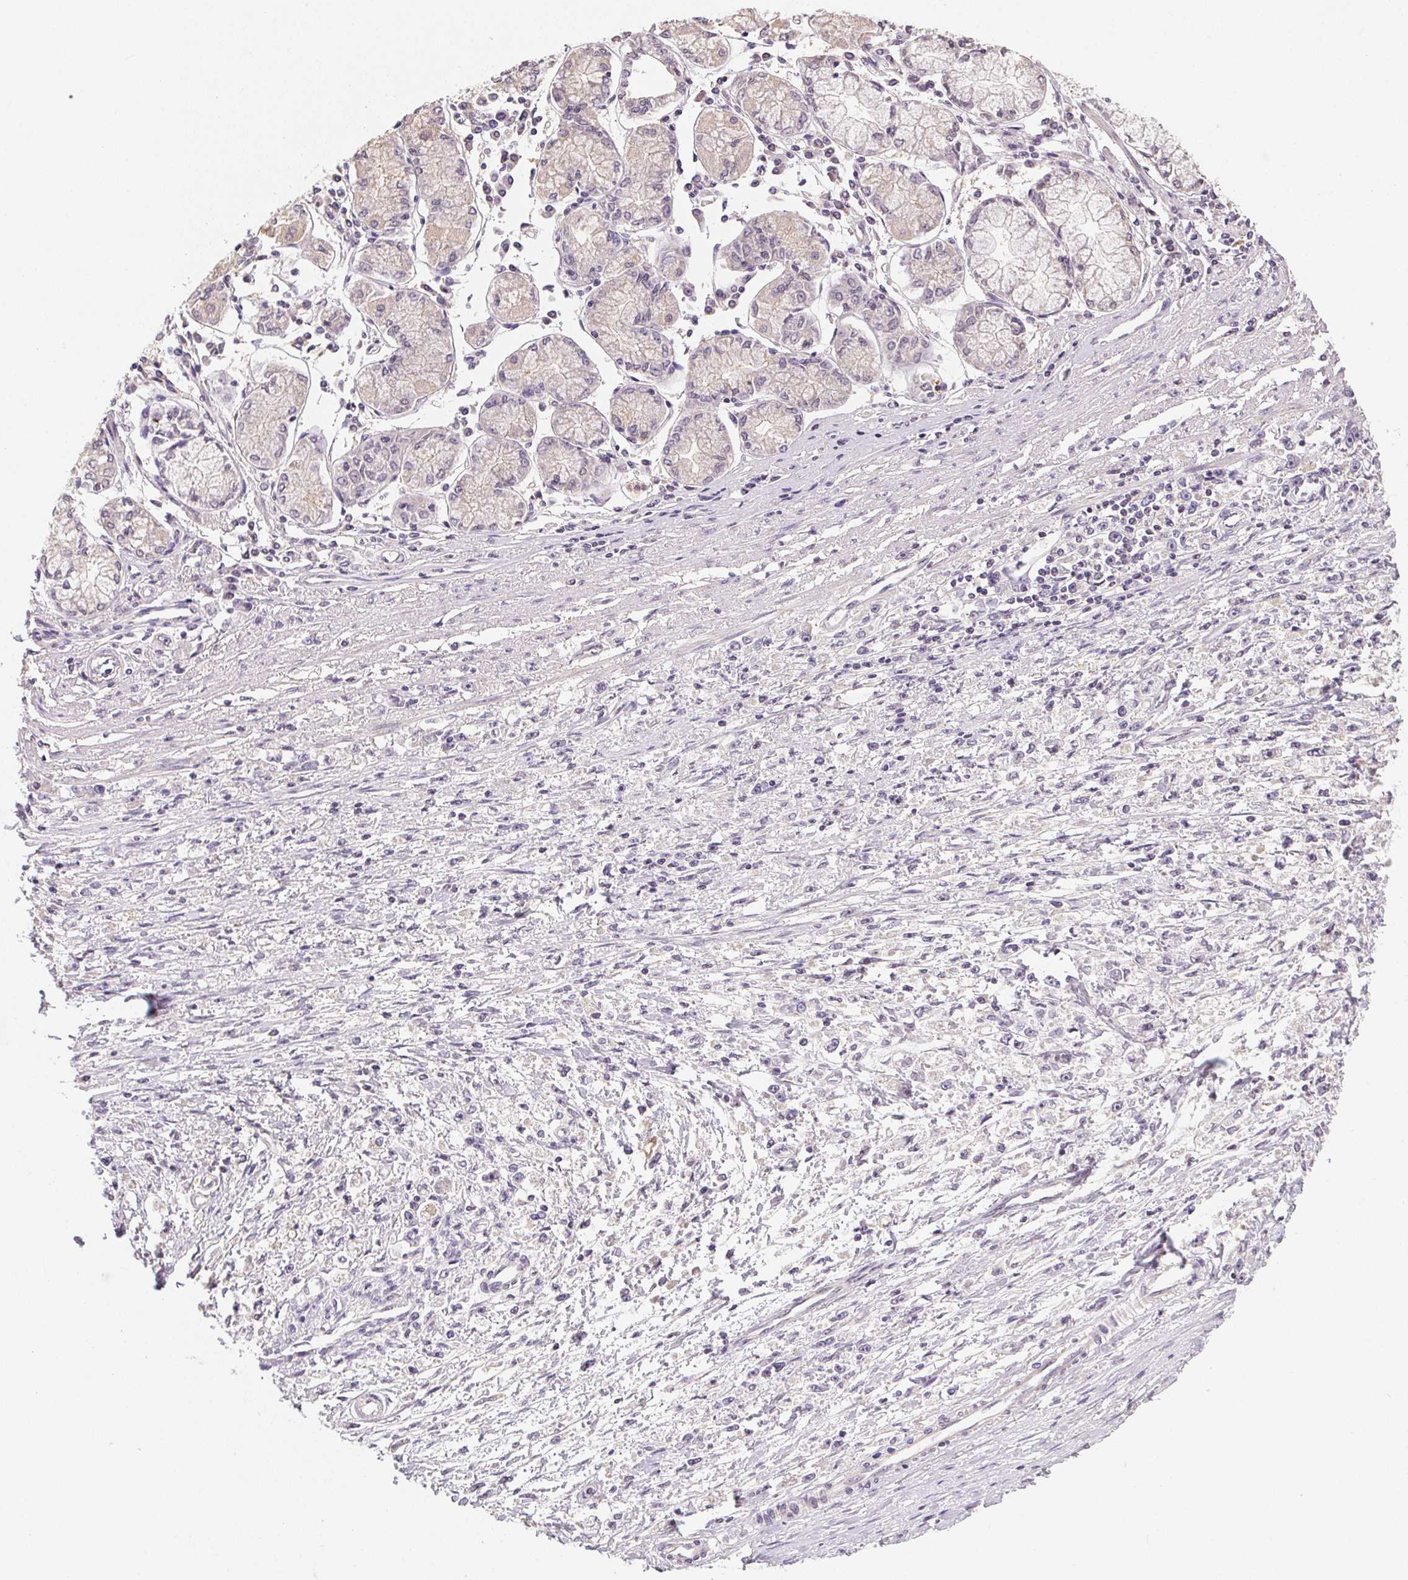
{"staining": {"intensity": "negative", "quantity": "none", "location": "none"}, "tissue": "stomach cancer", "cell_type": "Tumor cells", "image_type": "cancer", "snomed": [{"axis": "morphology", "description": "Adenocarcinoma, NOS"}, {"axis": "topography", "description": "Stomach"}], "caption": "Photomicrograph shows no protein staining in tumor cells of stomach adenocarcinoma tissue.", "gene": "ALDH8A1", "patient": {"sex": "female", "age": 59}}